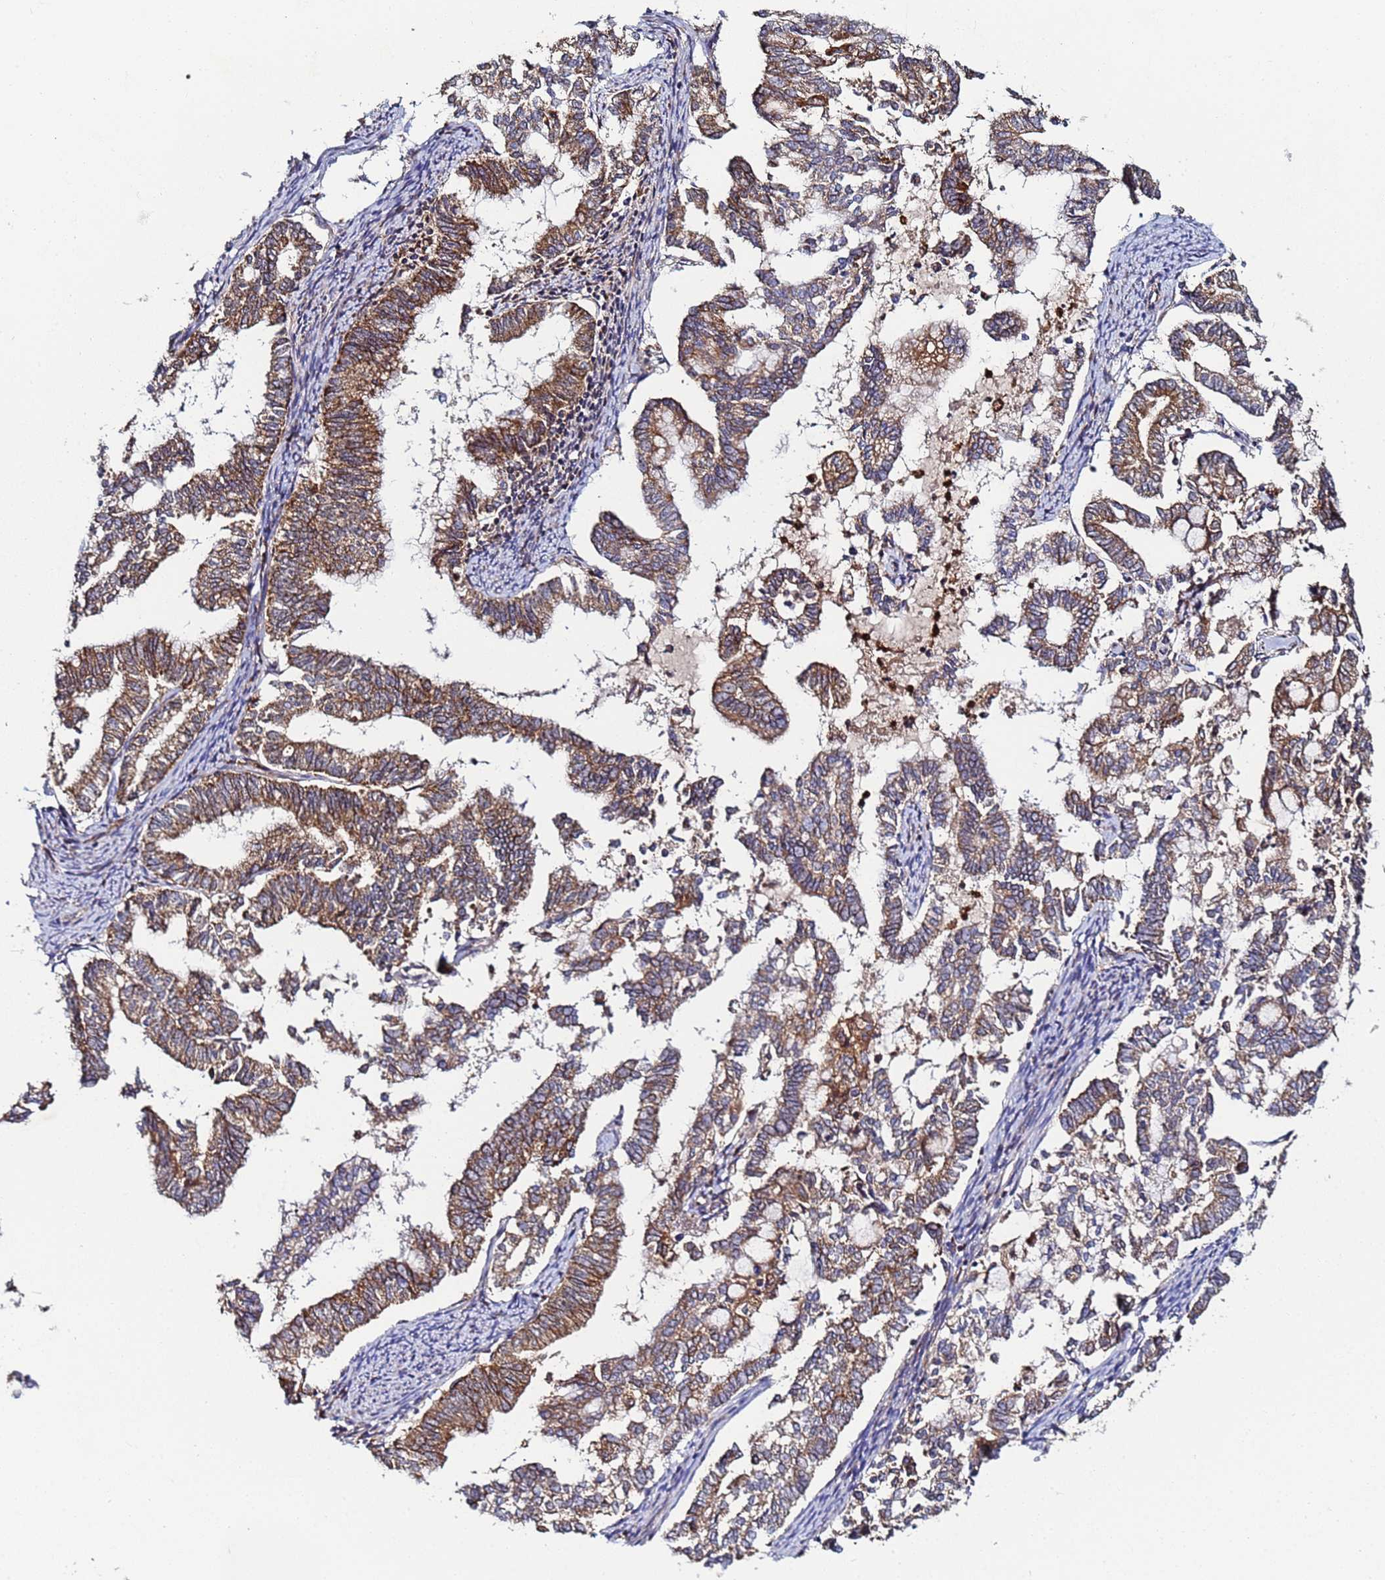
{"staining": {"intensity": "moderate", "quantity": ">75%", "location": "cytoplasmic/membranous"}, "tissue": "endometrial cancer", "cell_type": "Tumor cells", "image_type": "cancer", "snomed": [{"axis": "morphology", "description": "Adenocarcinoma, NOS"}, {"axis": "topography", "description": "Endometrium"}], "caption": "Moderate cytoplasmic/membranous protein expression is present in about >75% of tumor cells in endometrial cancer (adenocarcinoma).", "gene": "CCDC127", "patient": {"sex": "female", "age": 79}}